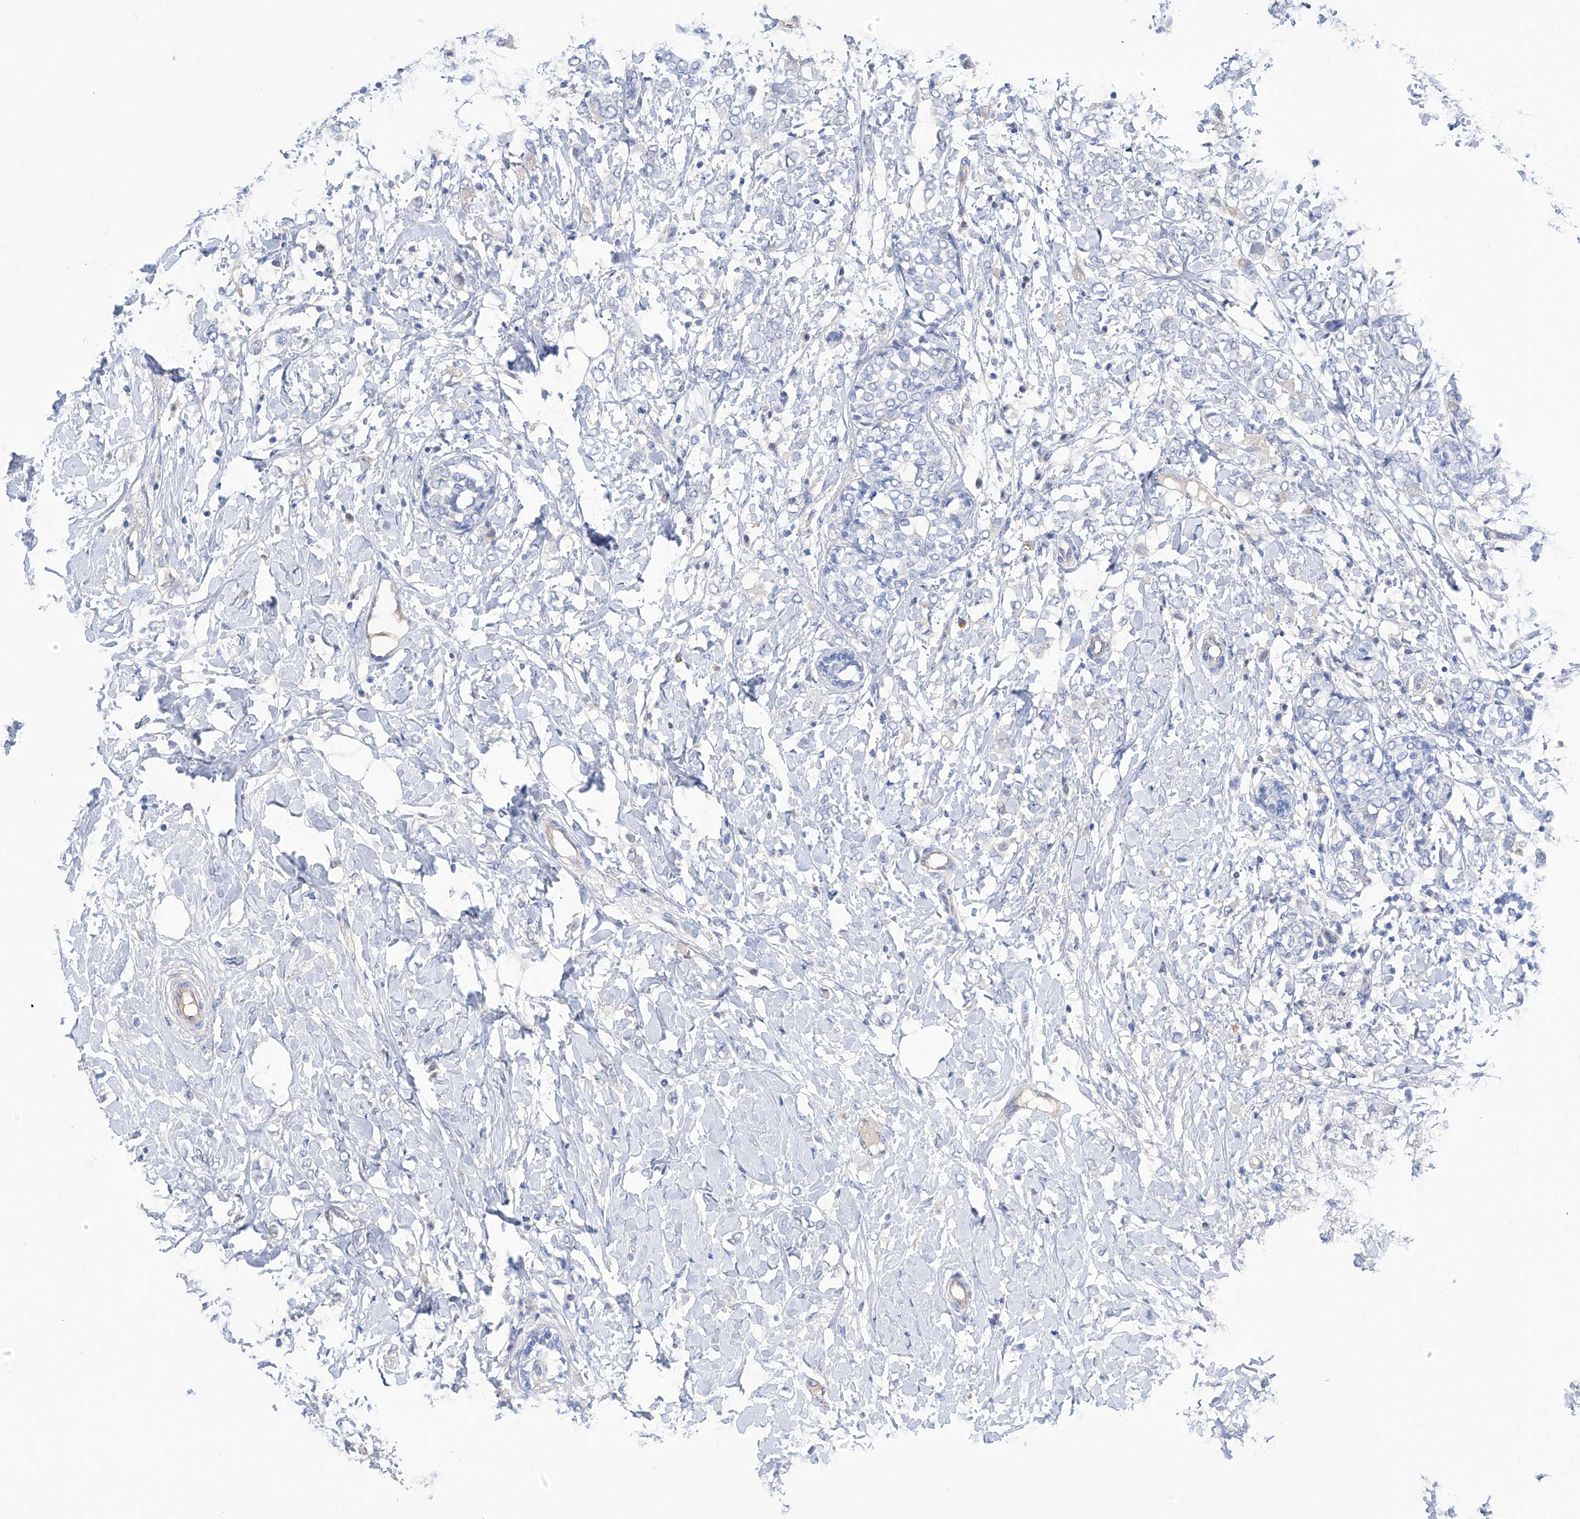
{"staining": {"intensity": "negative", "quantity": "none", "location": "none"}, "tissue": "breast cancer", "cell_type": "Tumor cells", "image_type": "cancer", "snomed": [{"axis": "morphology", "description": "Normal tissue, NOS"}, {"axis": "morphology", "description": "Lobular carcinoma"}, {"axis": "topography", "description": "Breast"}], "caption": "Tumor cells show no significant staining in breast cancer (lobular carcinoma). (Stains: DAB (3,3'-diaminobenzidine) immunohistochemistry (IHC) with hematoxylin counter stain, Microscopy: brightfield microscopy at high magnification).", "gene": "PGM3", "patient": {"sex": "female", "age": 47}}